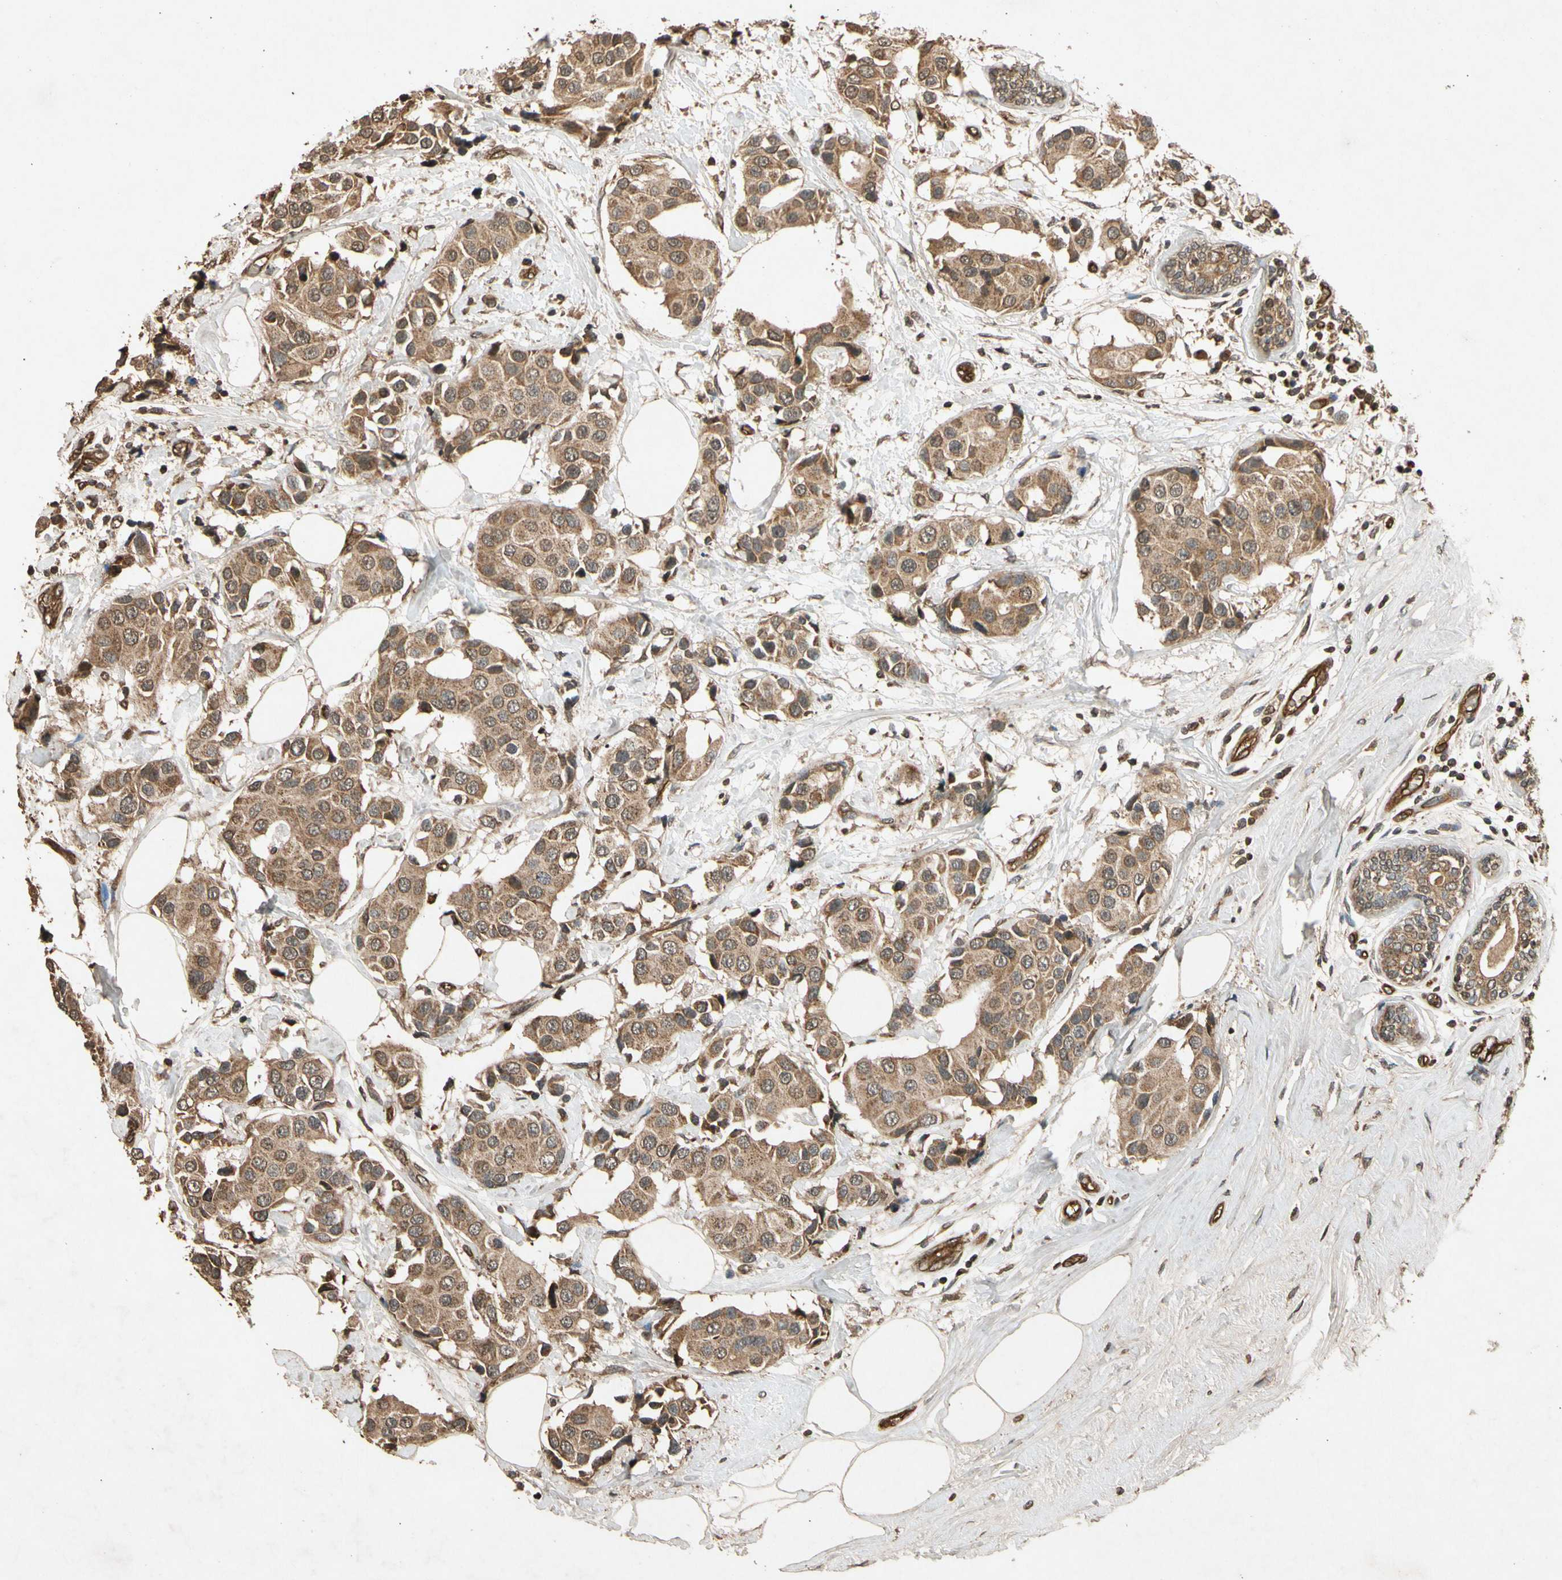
{"staining": {"intensity": "moderate", "quantity": ">75%", "location": "cytoplasmic/membranous"}, "tissue": "breast cancer", "cell_type": "Tumor cells", "image_type": "cancer", "snomed": [{"axis": "morphology", "description": "Normal tissue, NOS"}, {"axis": "morphology", "description": "Duct carcinoma"}, {"axis": "topography", "description": "Breast"}], "caption": "Protein expression by immunohistochemistry (IHC) displays moderate cytoplasmic/membranous staining in approximately >75% of tumor cells in breast invasive ductal carcinoma.", "gene": "TXN2", "patient": {"sex": "female", "age": 39}}